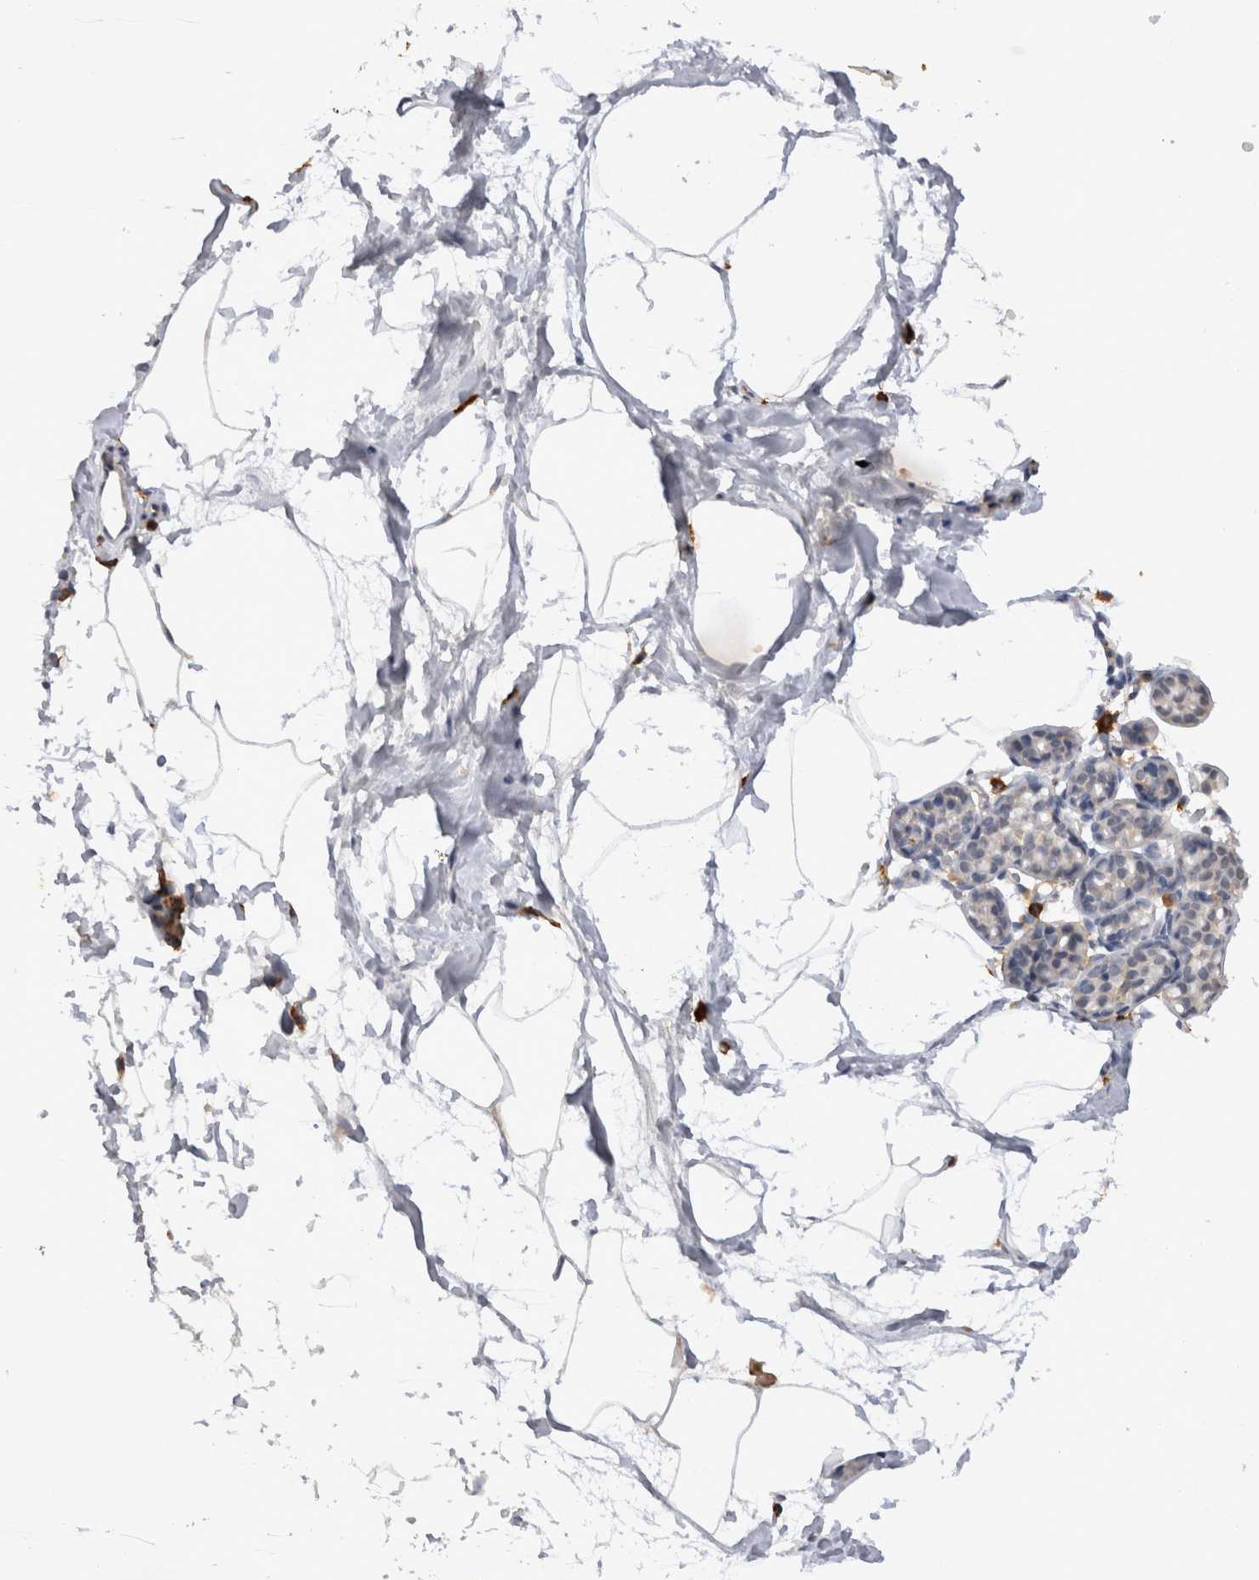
{"staining": {"intensity": "negative", "quantity": "none", "location": "none"}, "tissue": "breast", "cell_type": "Adipocytes", "image_type": "normal", "snomed": [{"axis": "morphology", "description": "Normal tissue, NOS"}, {"axis": "topography", "description": "Breast"}], "caption": "This micrograph is of normal breast stained with immunohistochemistry to label a protein in brown with the nuclei are counter-stained blue. There is no expression in adipocytes.", "gene": "VSIG4", "patient": {"sex": "female", "age": 62}}